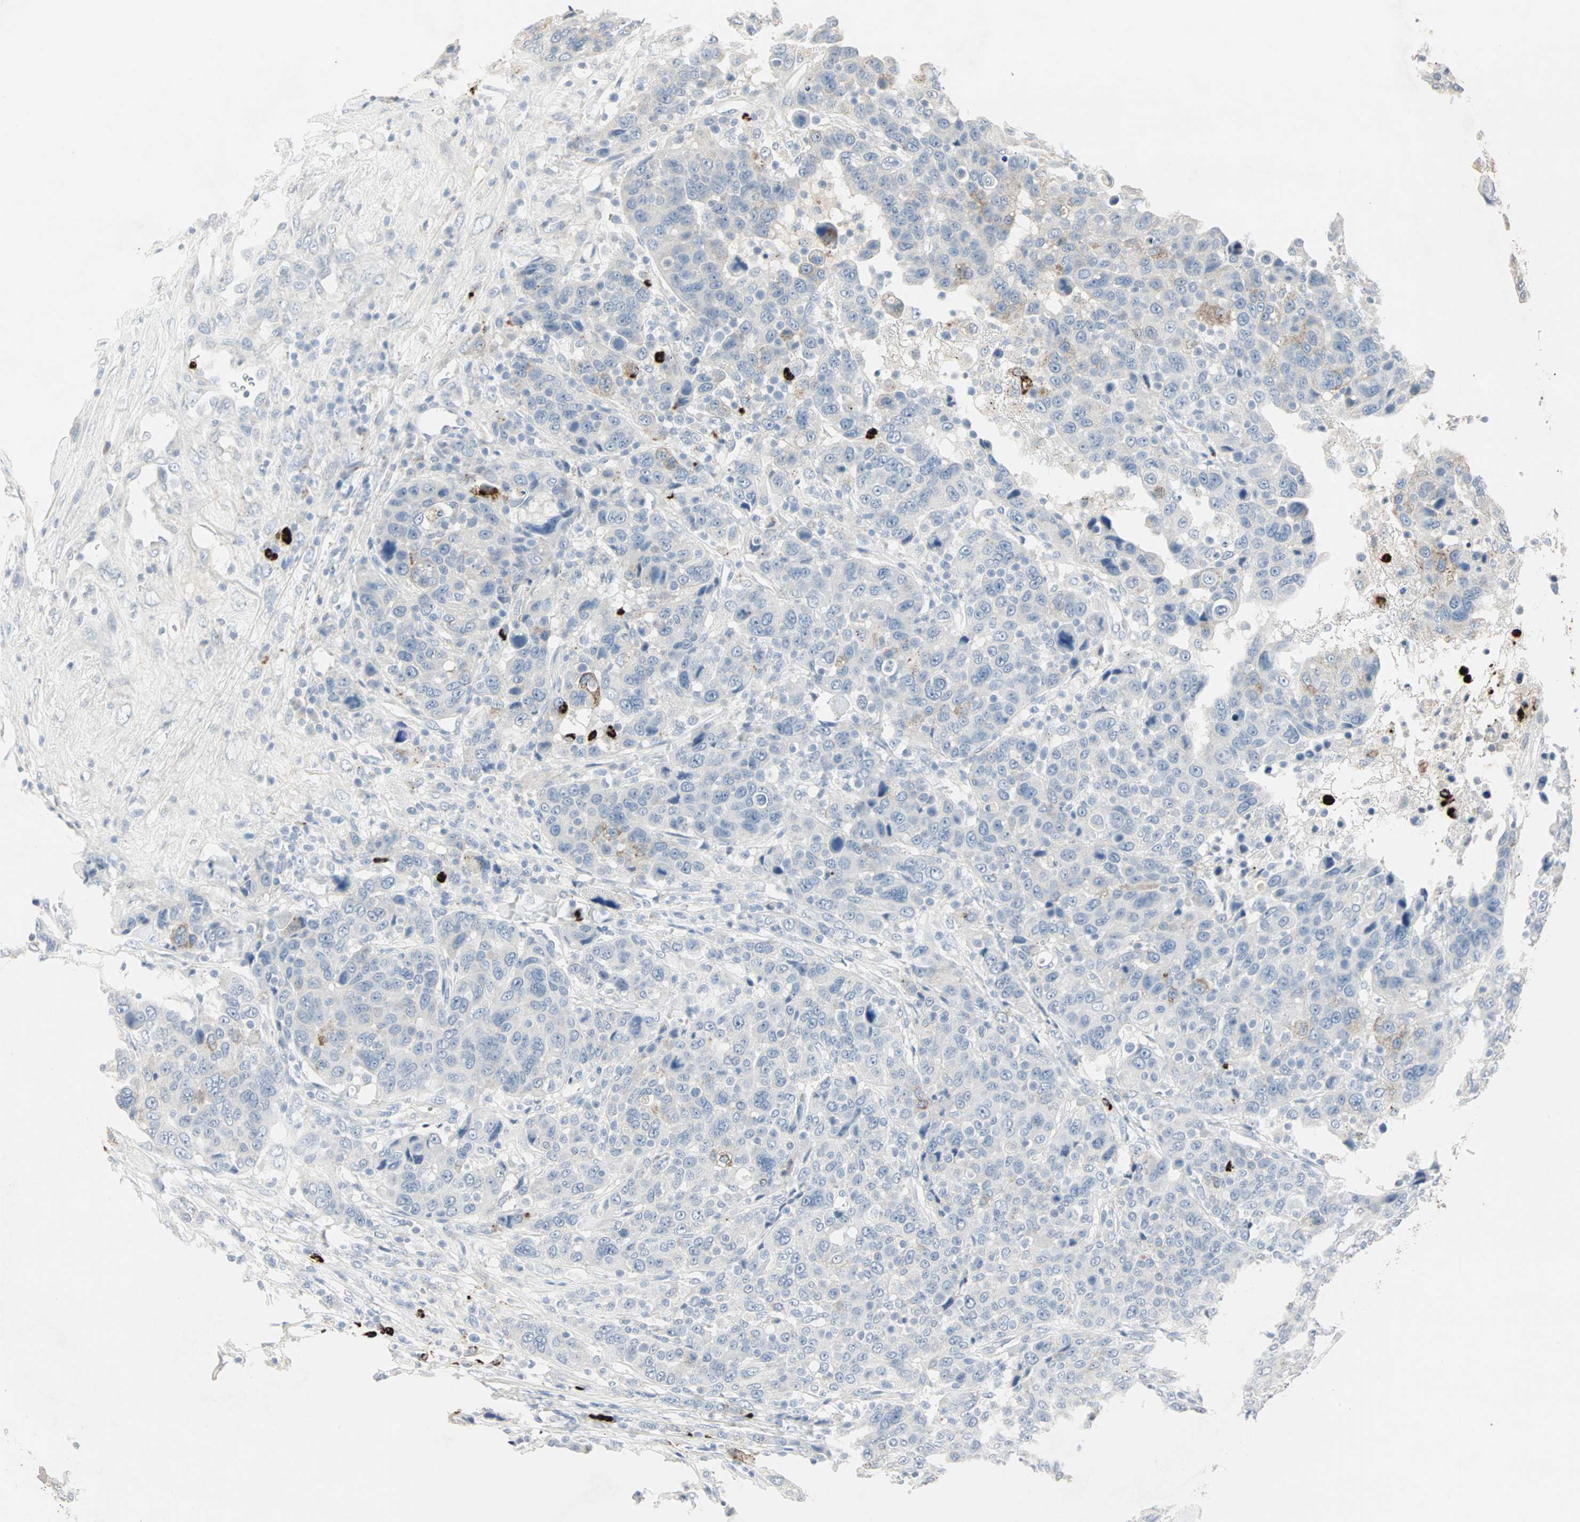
{"staining": {"intensity": "weak", "quantity": "<25%", "location": "cytoplasmic/membranous"}, "tissue": "breast cancer", "cell_type": "Tumor cells", "image_type": "cancer", "snomed": [{"axis": "morphology", "description": "Duct carcinoma"}, {"axis": "topography", "description": "Breast"}], "caption": "This is a photomicrograph of immunohistochemistry staining of infiltrating ductal carcinoma (breast), which shows no expression in tumor cells.", "gene": "CEACAM6", "patient": {"sex": "female", "age": 37}}